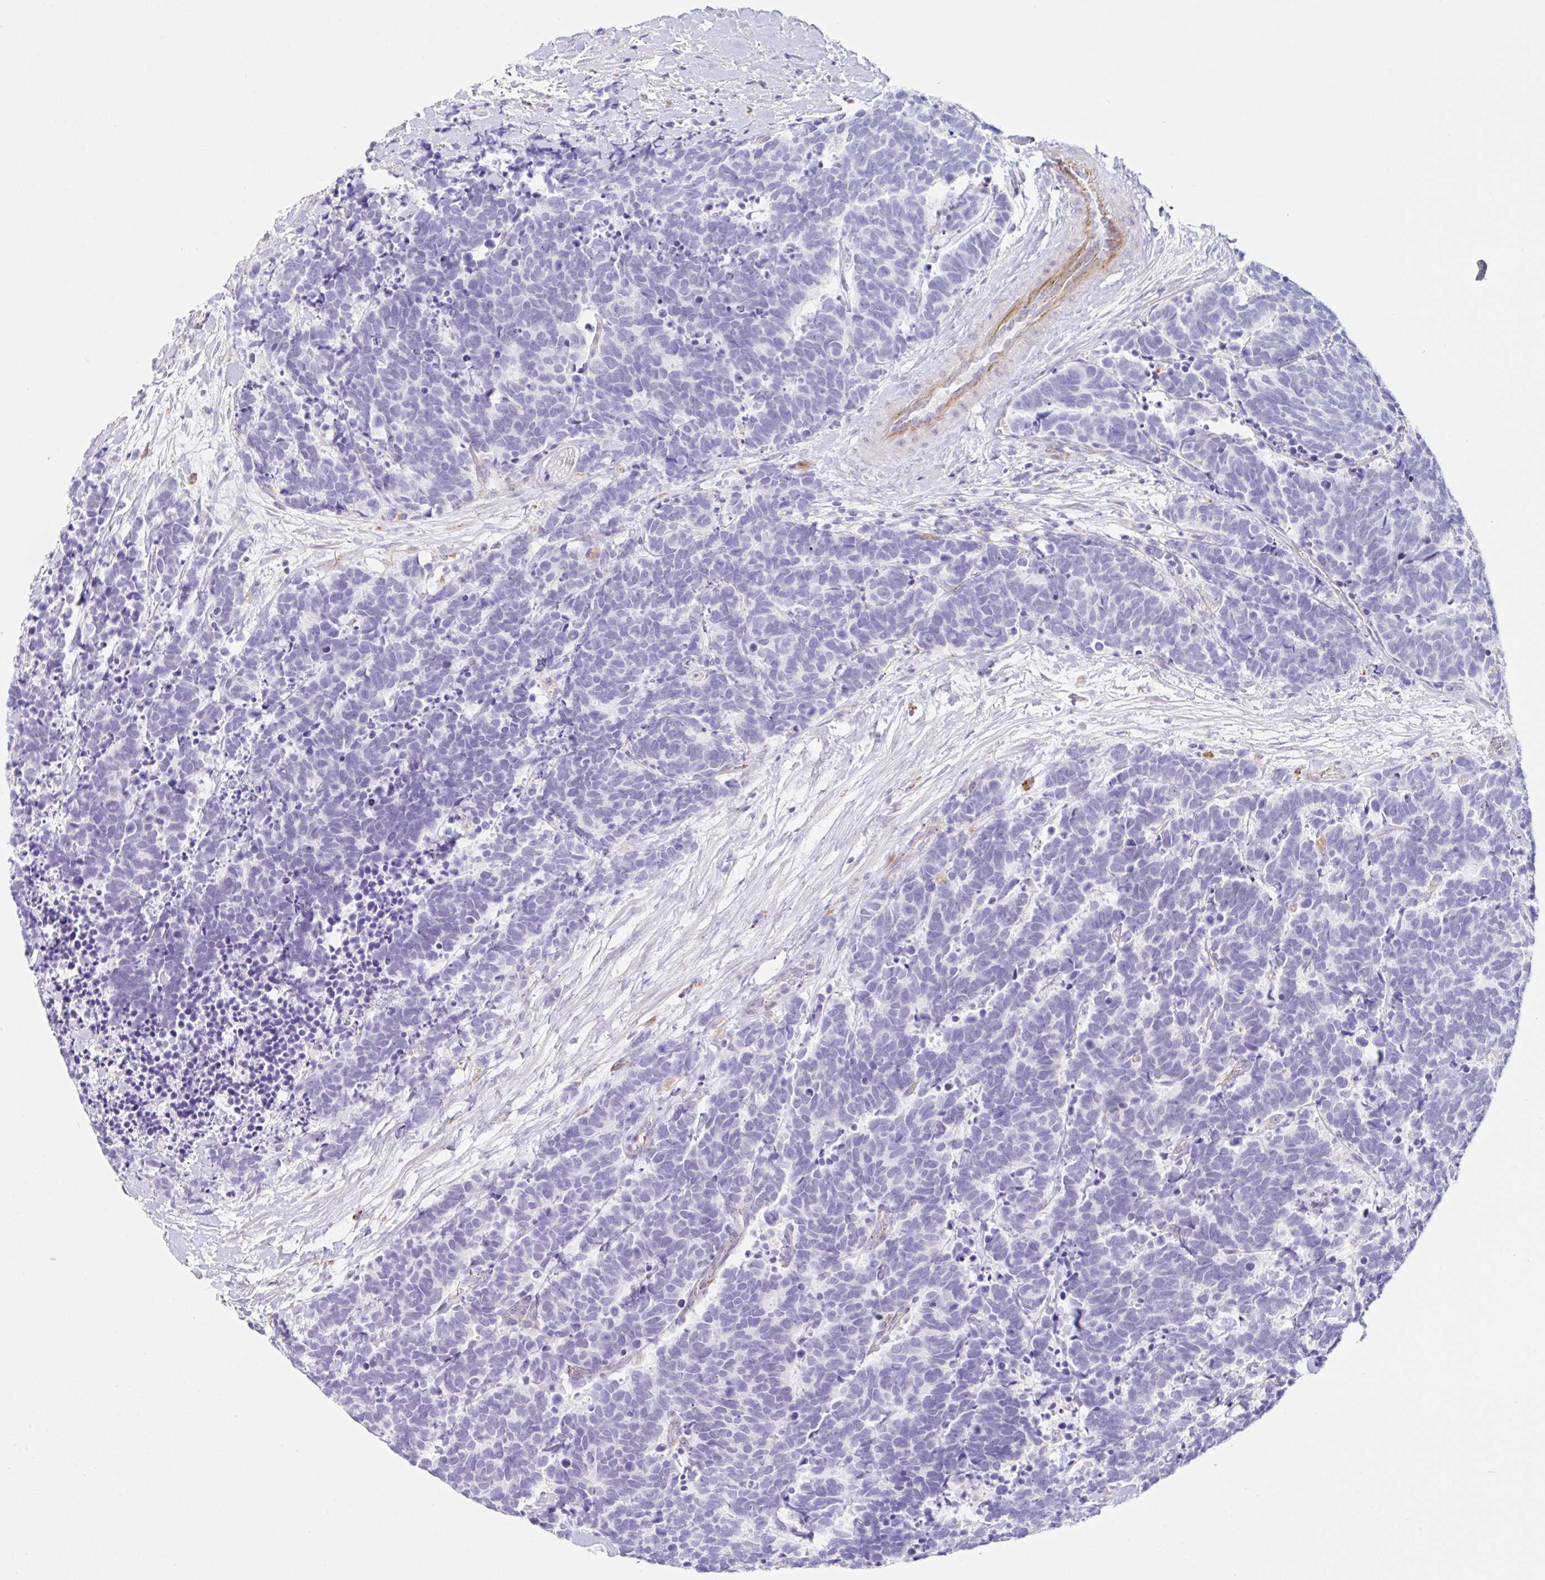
{"staining": {"intensity": "negative", "quantity": "none", "location": "none"}, "tissue": "carcinoid", "cell_type": "Tumor cells", "image_type": "cancer", "snomed": [{"axis": "morphology", "description": "Carcinoma, NOS"}, {"axis": "morphology", "description": "Carcinoid, malignant, NOS"}, {"axis": "topography", "description": "Prostate"}], "caption": "This is an IHC photomicrograph of carcinoid. There is no expression in tumor cells.", "gene": "DKK4", "patient": {"sex": "male", "age": 57}}